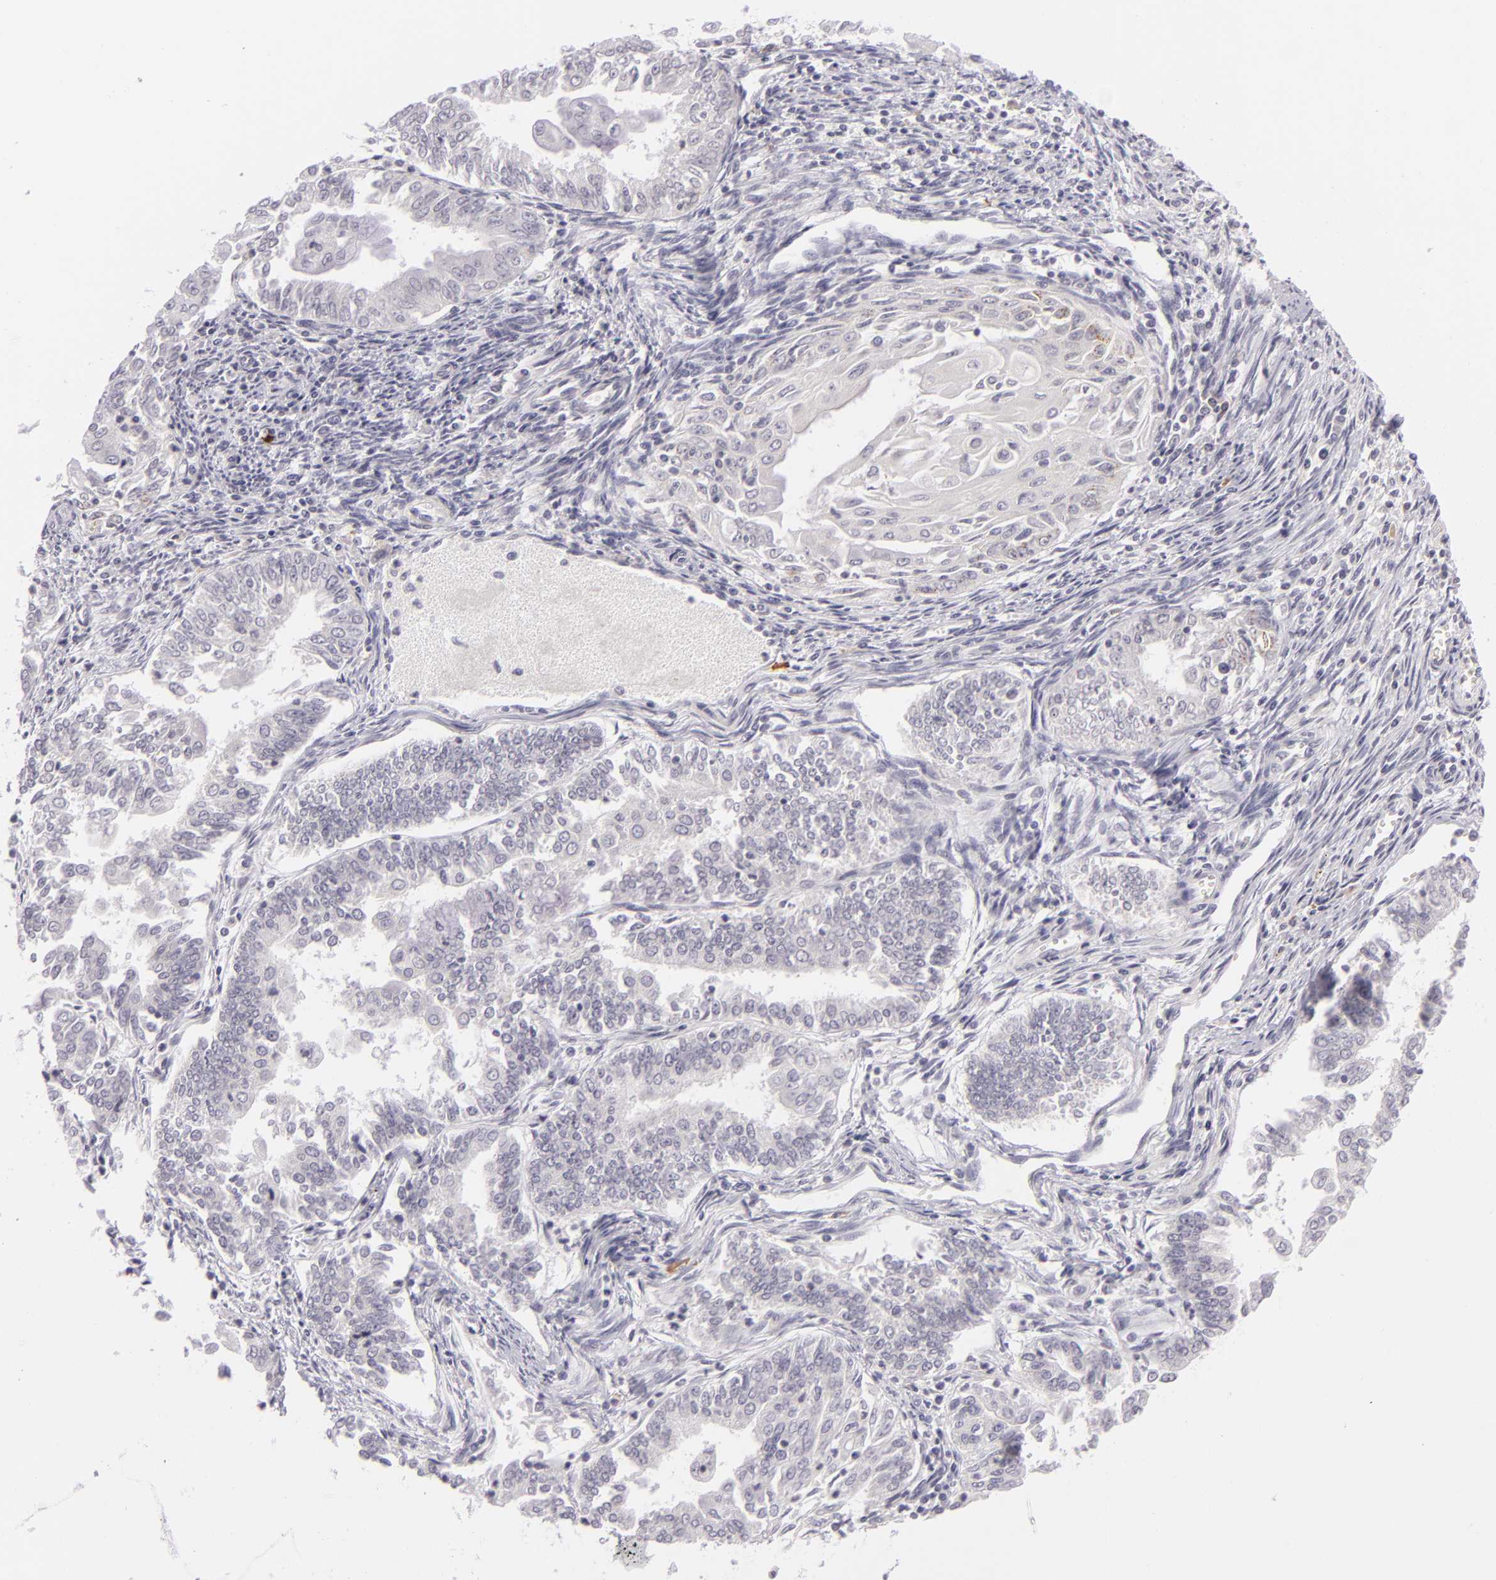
{"staining": {"intensity": "negative", "quantity": "none", "location": "none"}, "tissue": "endometrial cancer", "cell_type": "Tumor cells", "image_type": "cancer", "snomed": [{"axis": "morphology", "description": "Adenocarcinoma, NOS"}, {"axis": "topography", "description": "Endometrium"}], "caption": "The photomicrograph exhibits no staining of tumor cells in adenocarcinoma (endometrial).", "gene": "DAG1", "patient": {"sex": "female", "age": 75}}